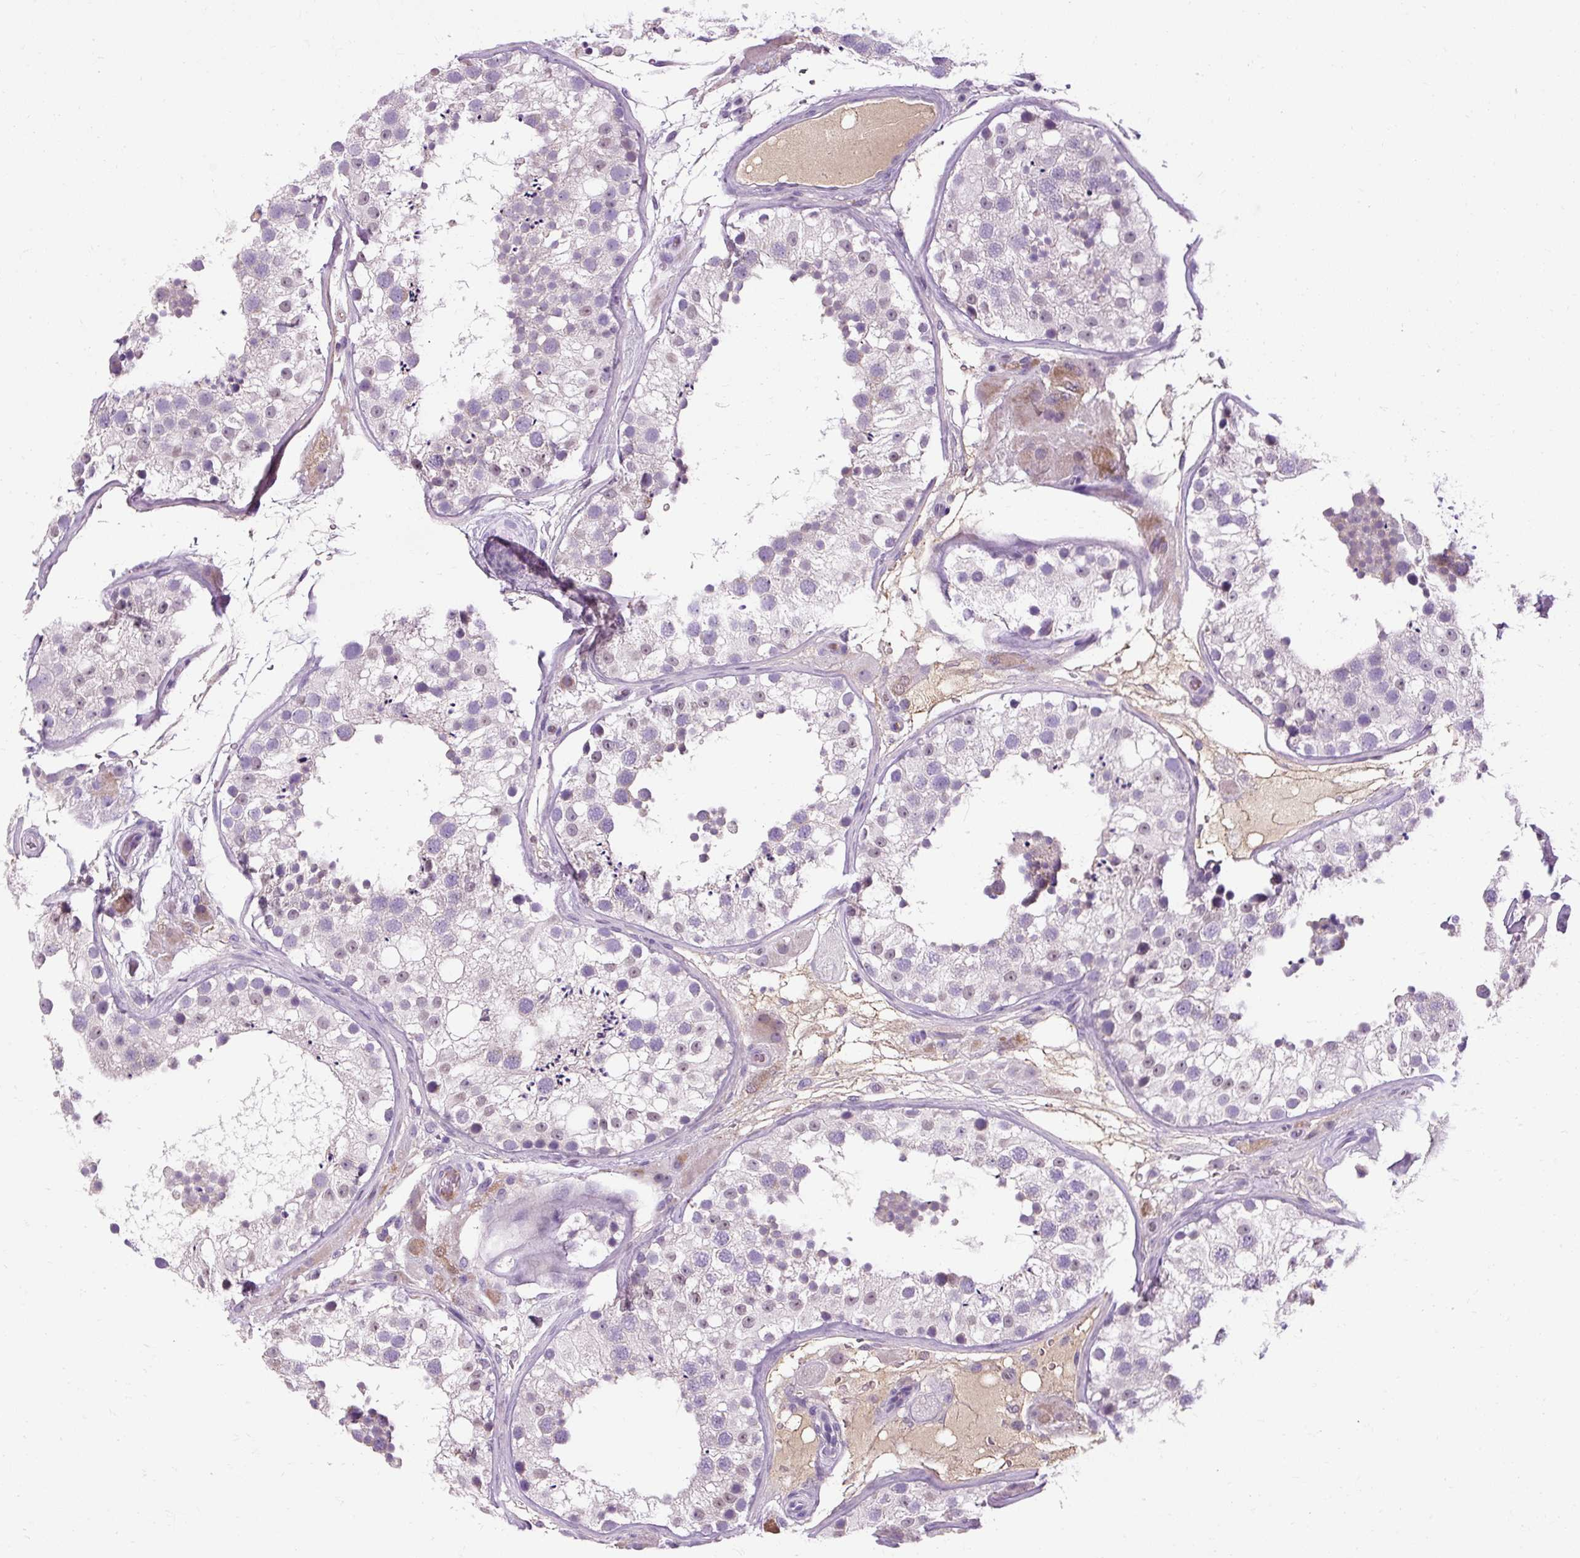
{"staining": {"intensity": "weak", "quantity": "<25%", "location": "nuclear"}, "tissue": "testis", "cell_type": "Cells in seminiferous ducts", "image_type": "normal", "snomed": [{"axis": "morphology", "description": "Normal tissue, NOS"}, {"axis": "topography", "description": "Testis"}], "caption": "The immunohistochemistry (IHC) photomicrograph has no significant staining in cells in seminiferous ducts of testis.", "gene": "ARRDC2", "patient": {"sex": "male", "age": 26}}